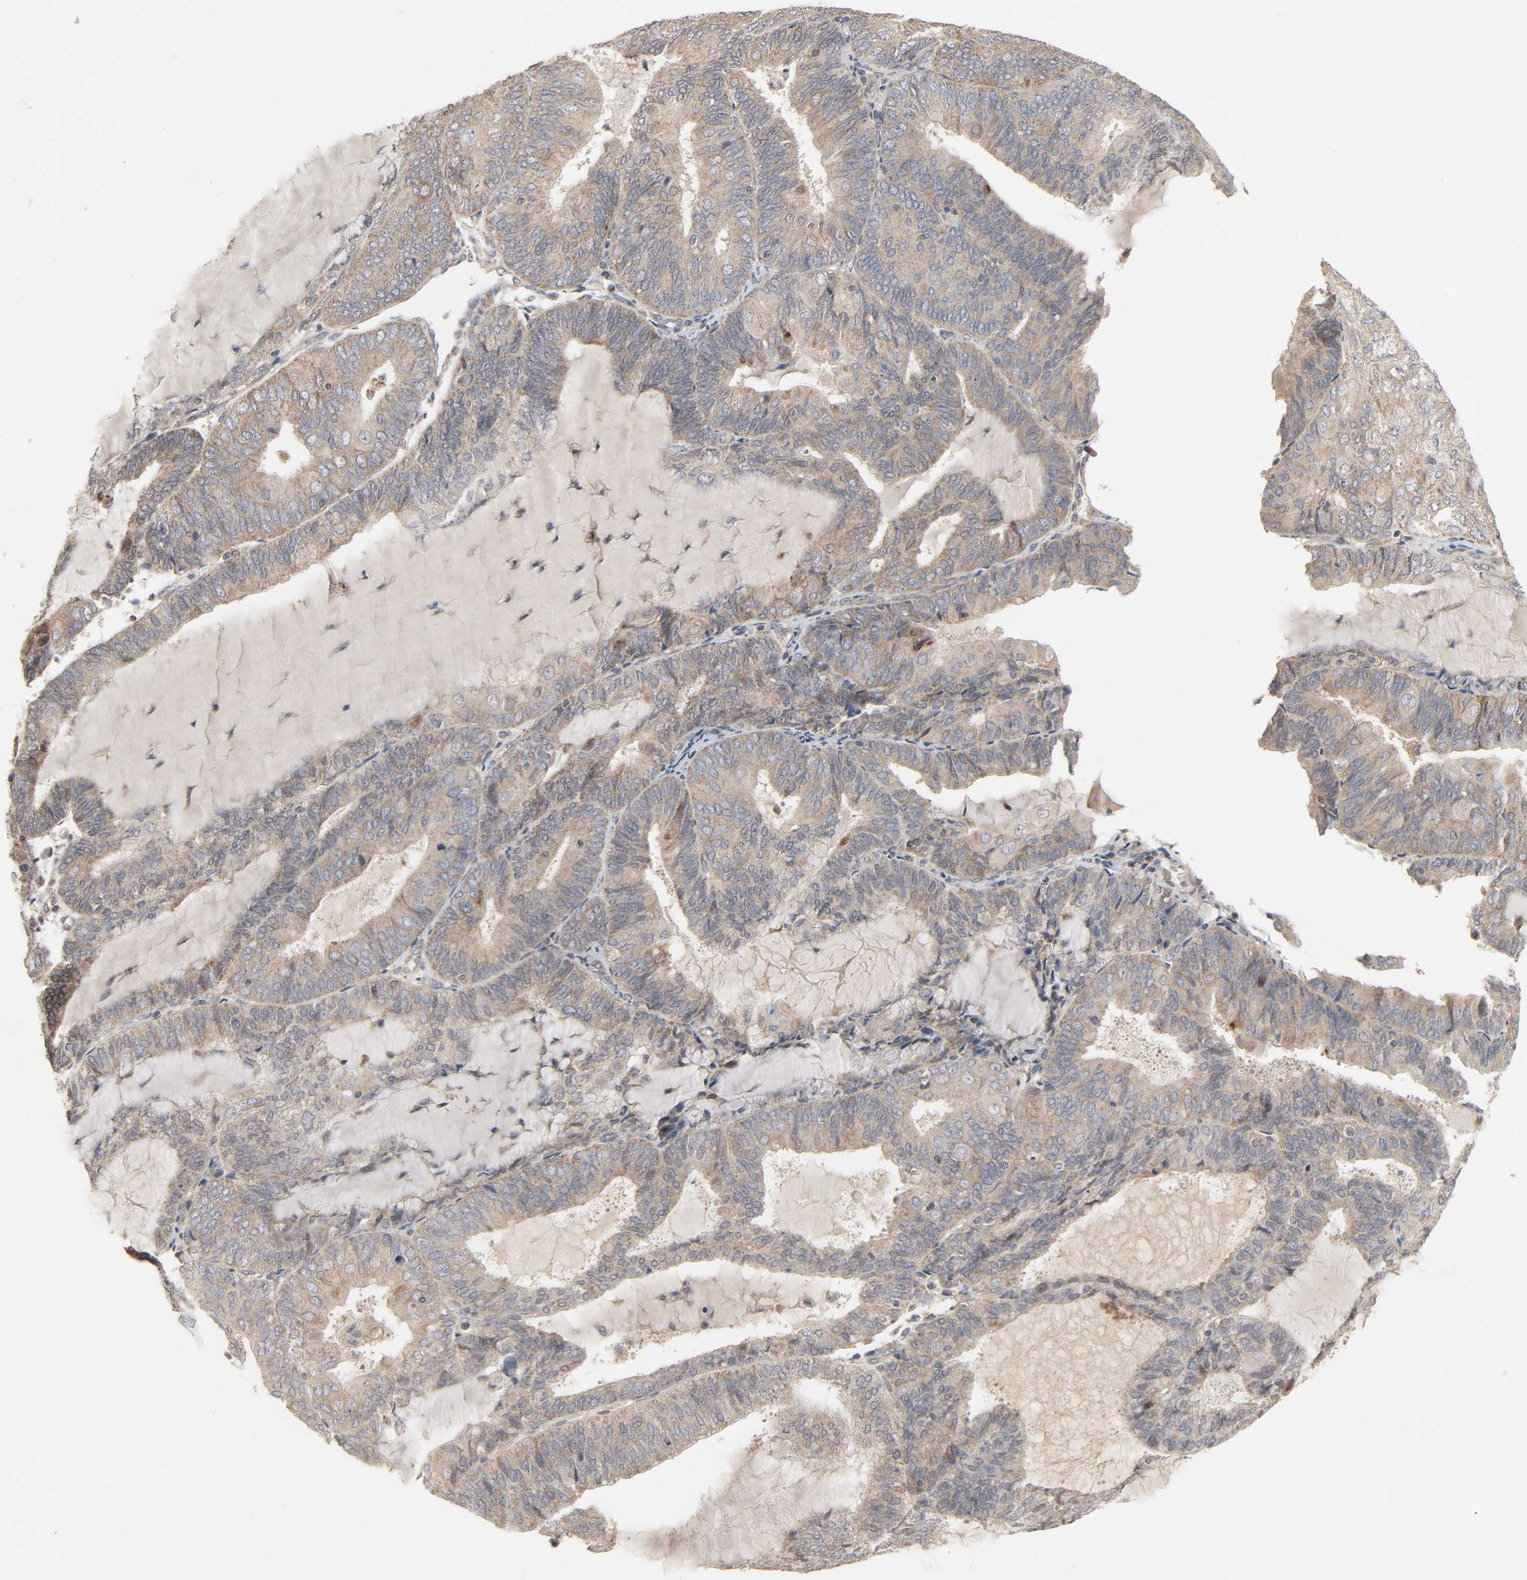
{"staining": {"intensity": "weak", "quantity": ">75%", "location": "cytoplasmic/membranous"}, "tissue": "endometrial cancer", "cell_type": "Tumor cells", "image_type": "cancer", "snomed": [{"axis": "morphology", "description": "Adenocarcinoma, NOS"}, {"axis": "topography", "description": "Endometrium"}], "caption": "Weak cytoplasmic/membranous expression is appreciated in about >75% of tumor cells in endometrial cancer (adenocarcinoma).", "gene": "CLEC4E", "patient": {"sex": "female", "age": 81}}